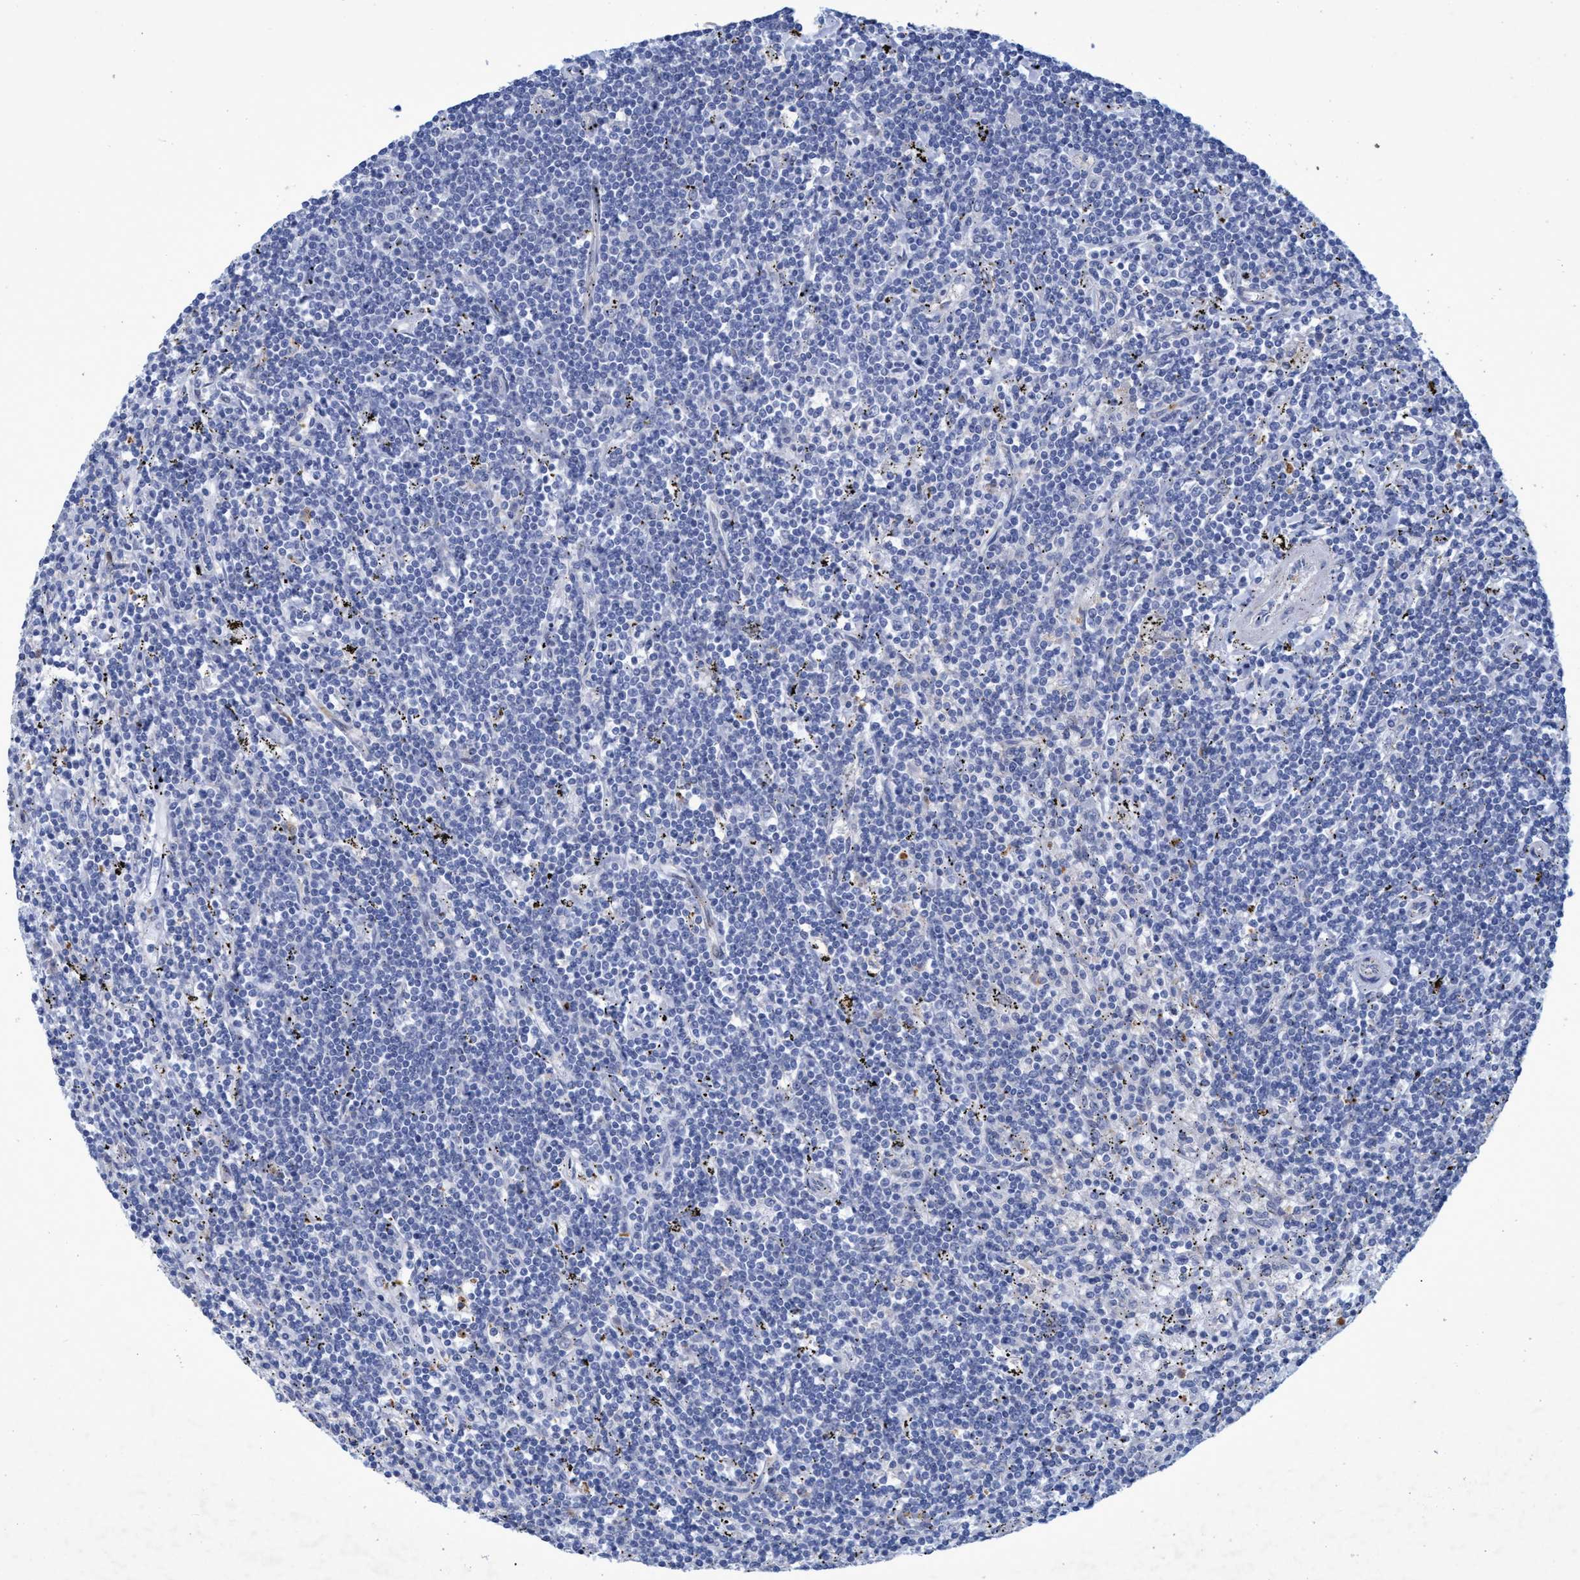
{"staining": {"intensity": "negative", "quantity": "none", "location": "none"}, "tissue": "lymphoma", "cell_type": "Tumor cells", "image_type": "cancer", "snomed": [{"axis": "morphology", "description": "Malignant lymphoma, non-Hodgkin's type, Low grade"}, {"axis": "topography", "description": "Spleen"}], "caption": "This photomicrograph is of low-grade malignant lymphoma, non-Hodgkin's type stained with immunohistochemistry (IHC) to label a protein in brown with the nuclei are counter-stained blue. There is no positivity in tumor cells.", "gene": "SLC43A2", "patient": {"sex": "male", "age": 76}}